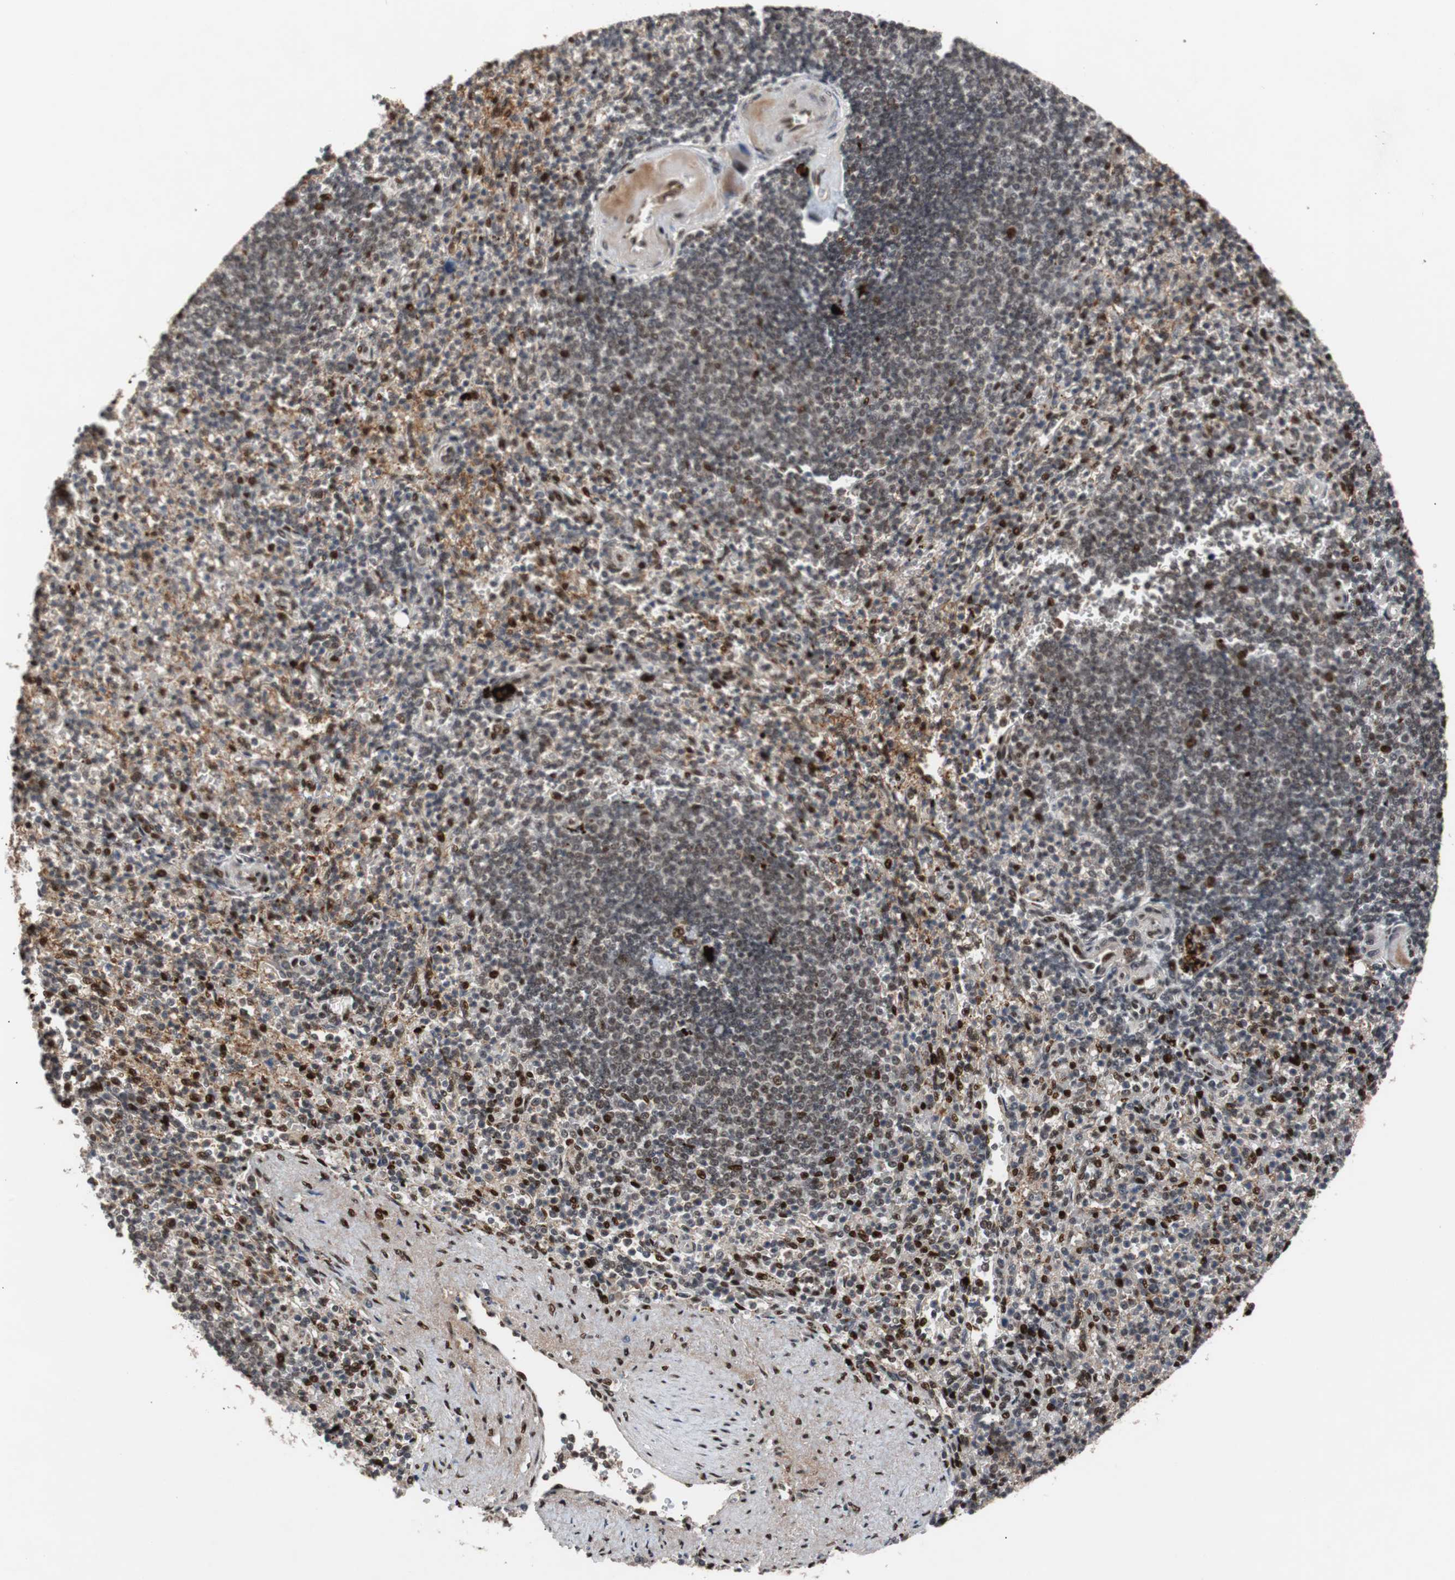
{"staining": {"intensity": "strong", "quantity": "<25%", "location": "nuclear"}, "tissue": "spleen", "cell_type": "Cells in red pulp", "image_type": "normal", "snomed": [{"axis": "morphology", "description": "Normal tissue, NOS"}, {"axis": "topography", "description": "Spleen"}], "caption": "This image demonstrates unremarkable spleen stained with IHC to label a protein in brown. The nuclear of cells in red pulp show strong positivity for the protein. Nuclei are counter-stained blue.", "gene": "NBL1", "patient": {"sex": "female", "age": 74}}